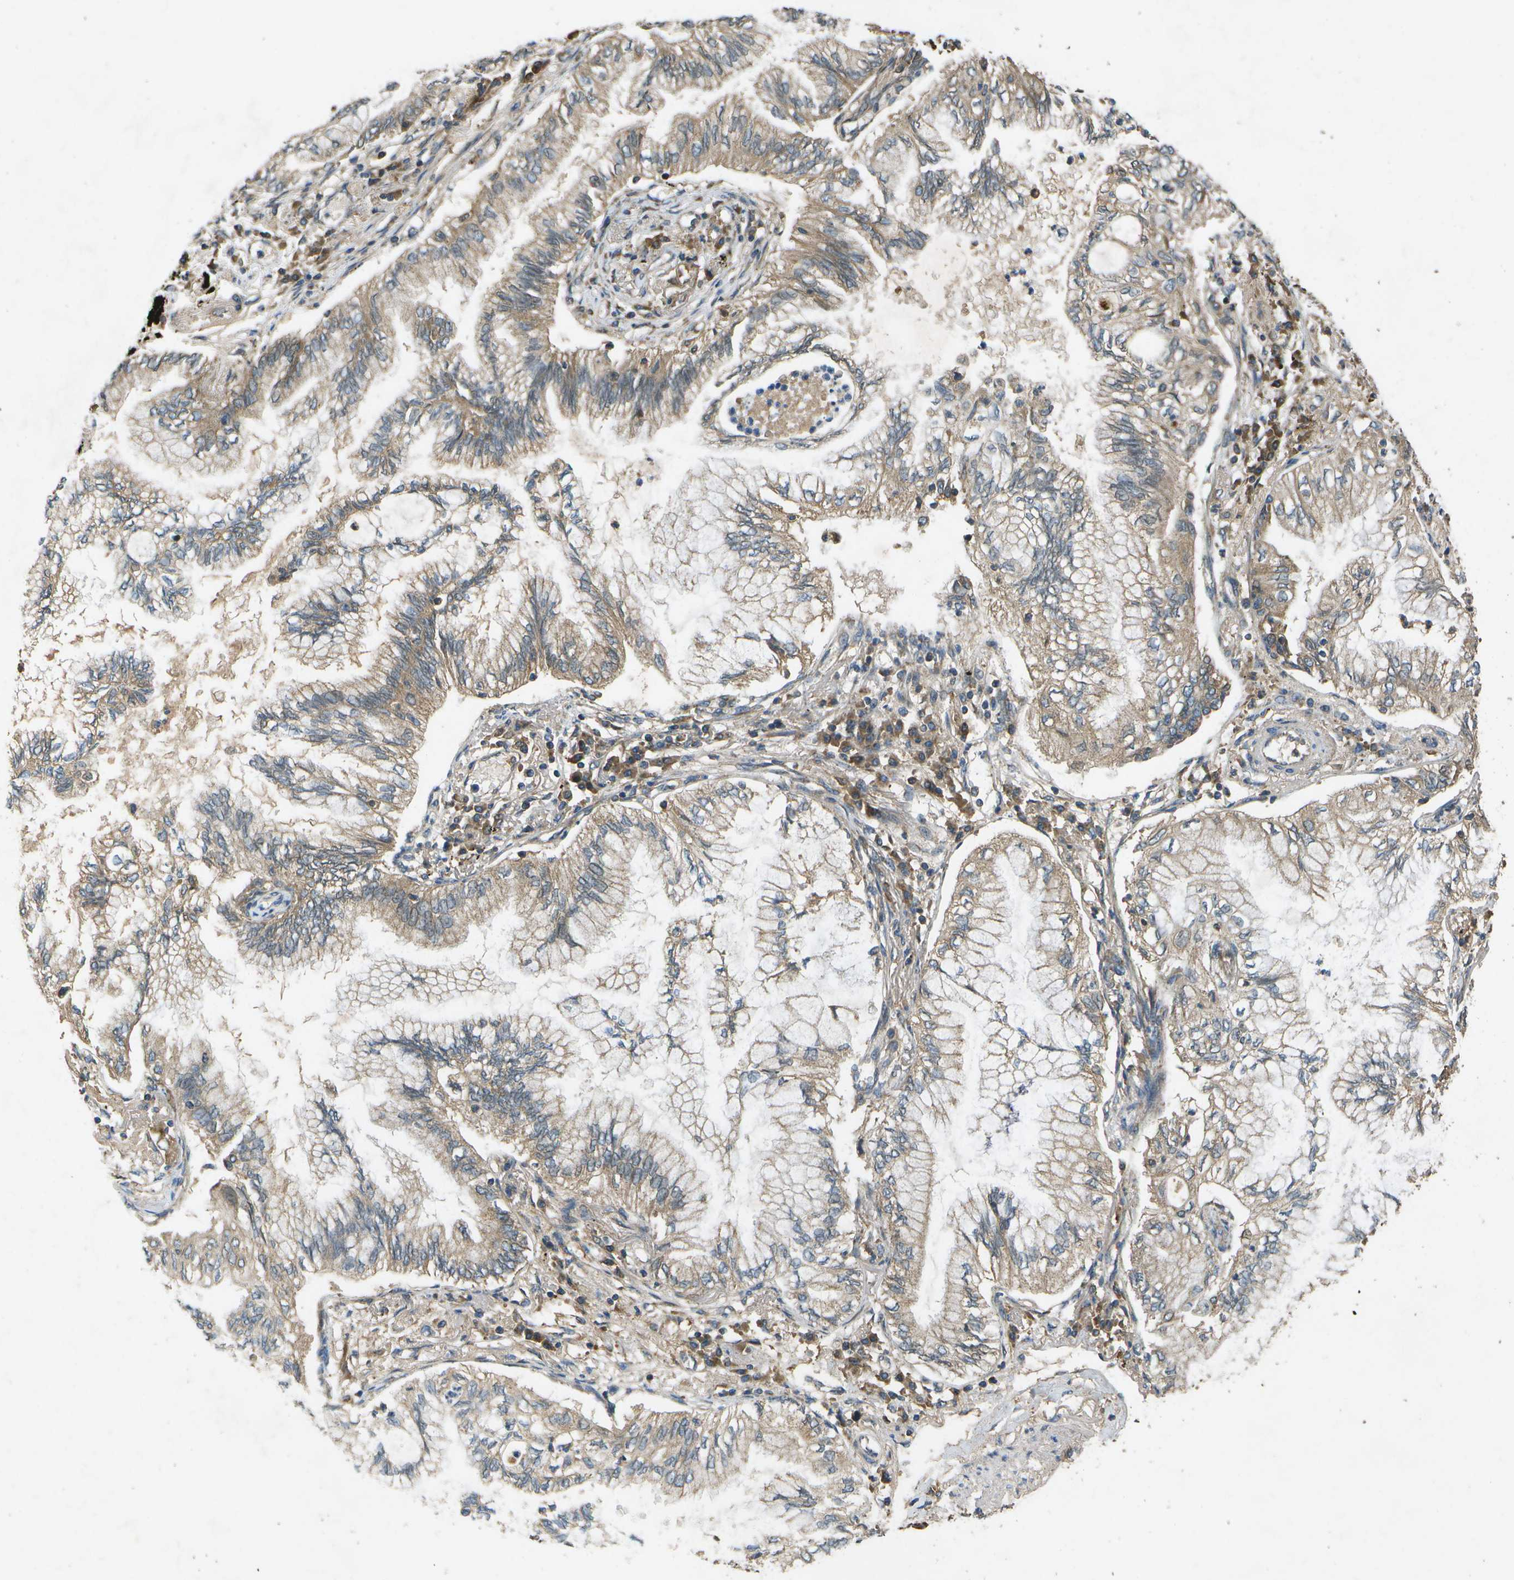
{"staining": {"intensity": "moderate", "quantity": ">75%", "location": "cytoplasmic/membranous"}, "tissue": "lung cancer", "cell_type": "Tumor cells", "image_type": "cancer", "snomed": [{"axis": "morphology", "description": "Normal tissue, NOS"}, {"axis": "morphology", "description": "Adenocarcinoma, NOS"}, {"axis": "topography", "description": "Bronchus"}, {"axis": "topography", "description": "Lung"}], "caption": "Adenocarcinoma (lung) stained for a protein demonstrates moderate cytoplasmic/membranous positivity in tumor cells.", "gene": "HFE", "patient": {"sex": "female", "age": 70}}